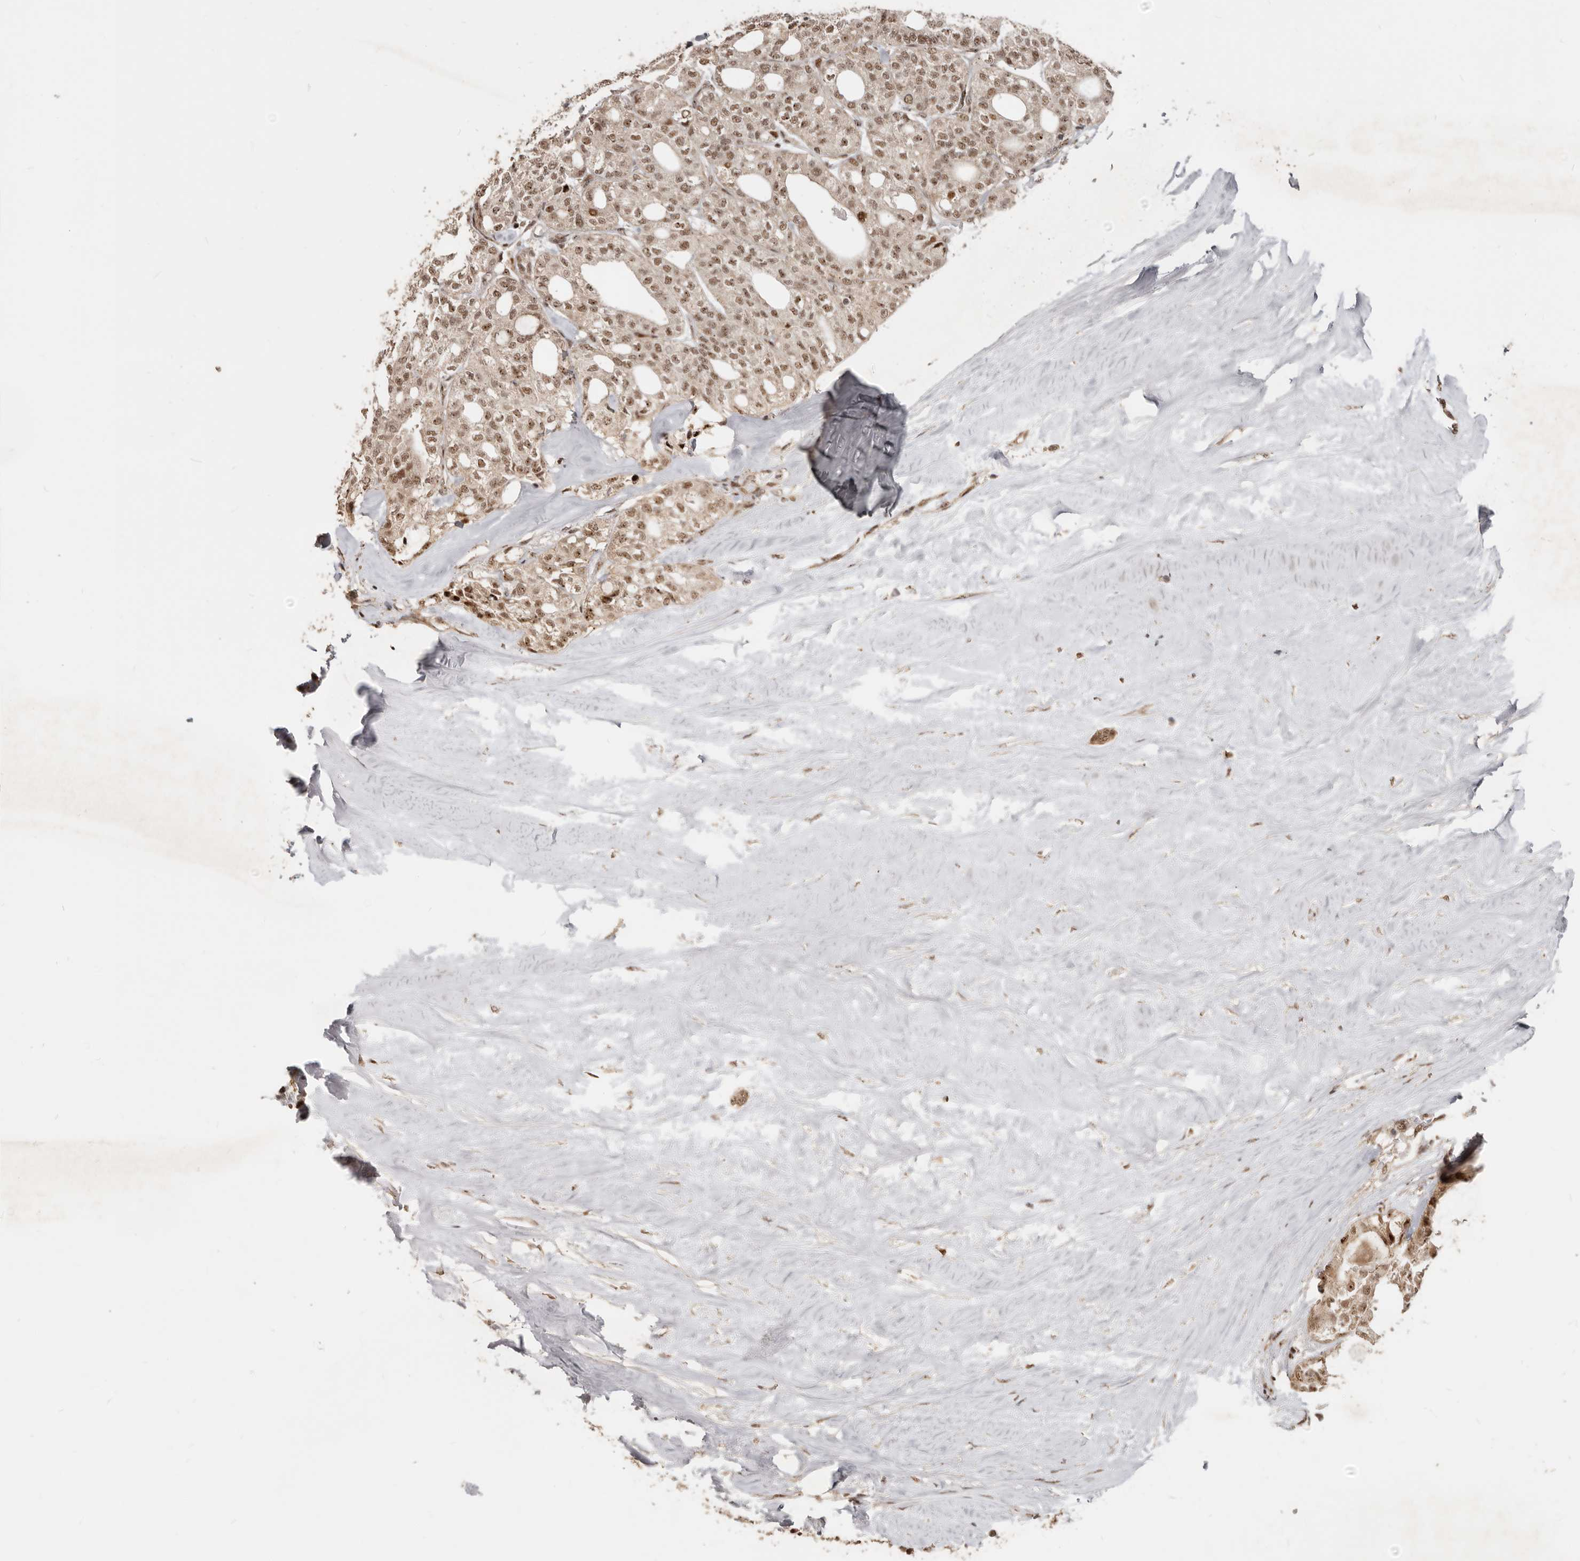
{"staining": {"intensity": "moderate", "quantity": ">75%", "location": "nuclear"}, "tissue": "thyroid cancer", "cell_type": "Tumor cells", "image_type": "cancer", "snomed": [{"axis": "morphology", "description": "Follicular adenoma carcinoma, NOS"}, {"axis": "topography", "description": "Thyroid gland"}], "caption": "Protein expression analysis of thyroid cancer reveals moderate nuclear expression in about >75% of tumor cells.", "gene": "GPBP1L1", "patient": {"sex": "male", "age": 75}}